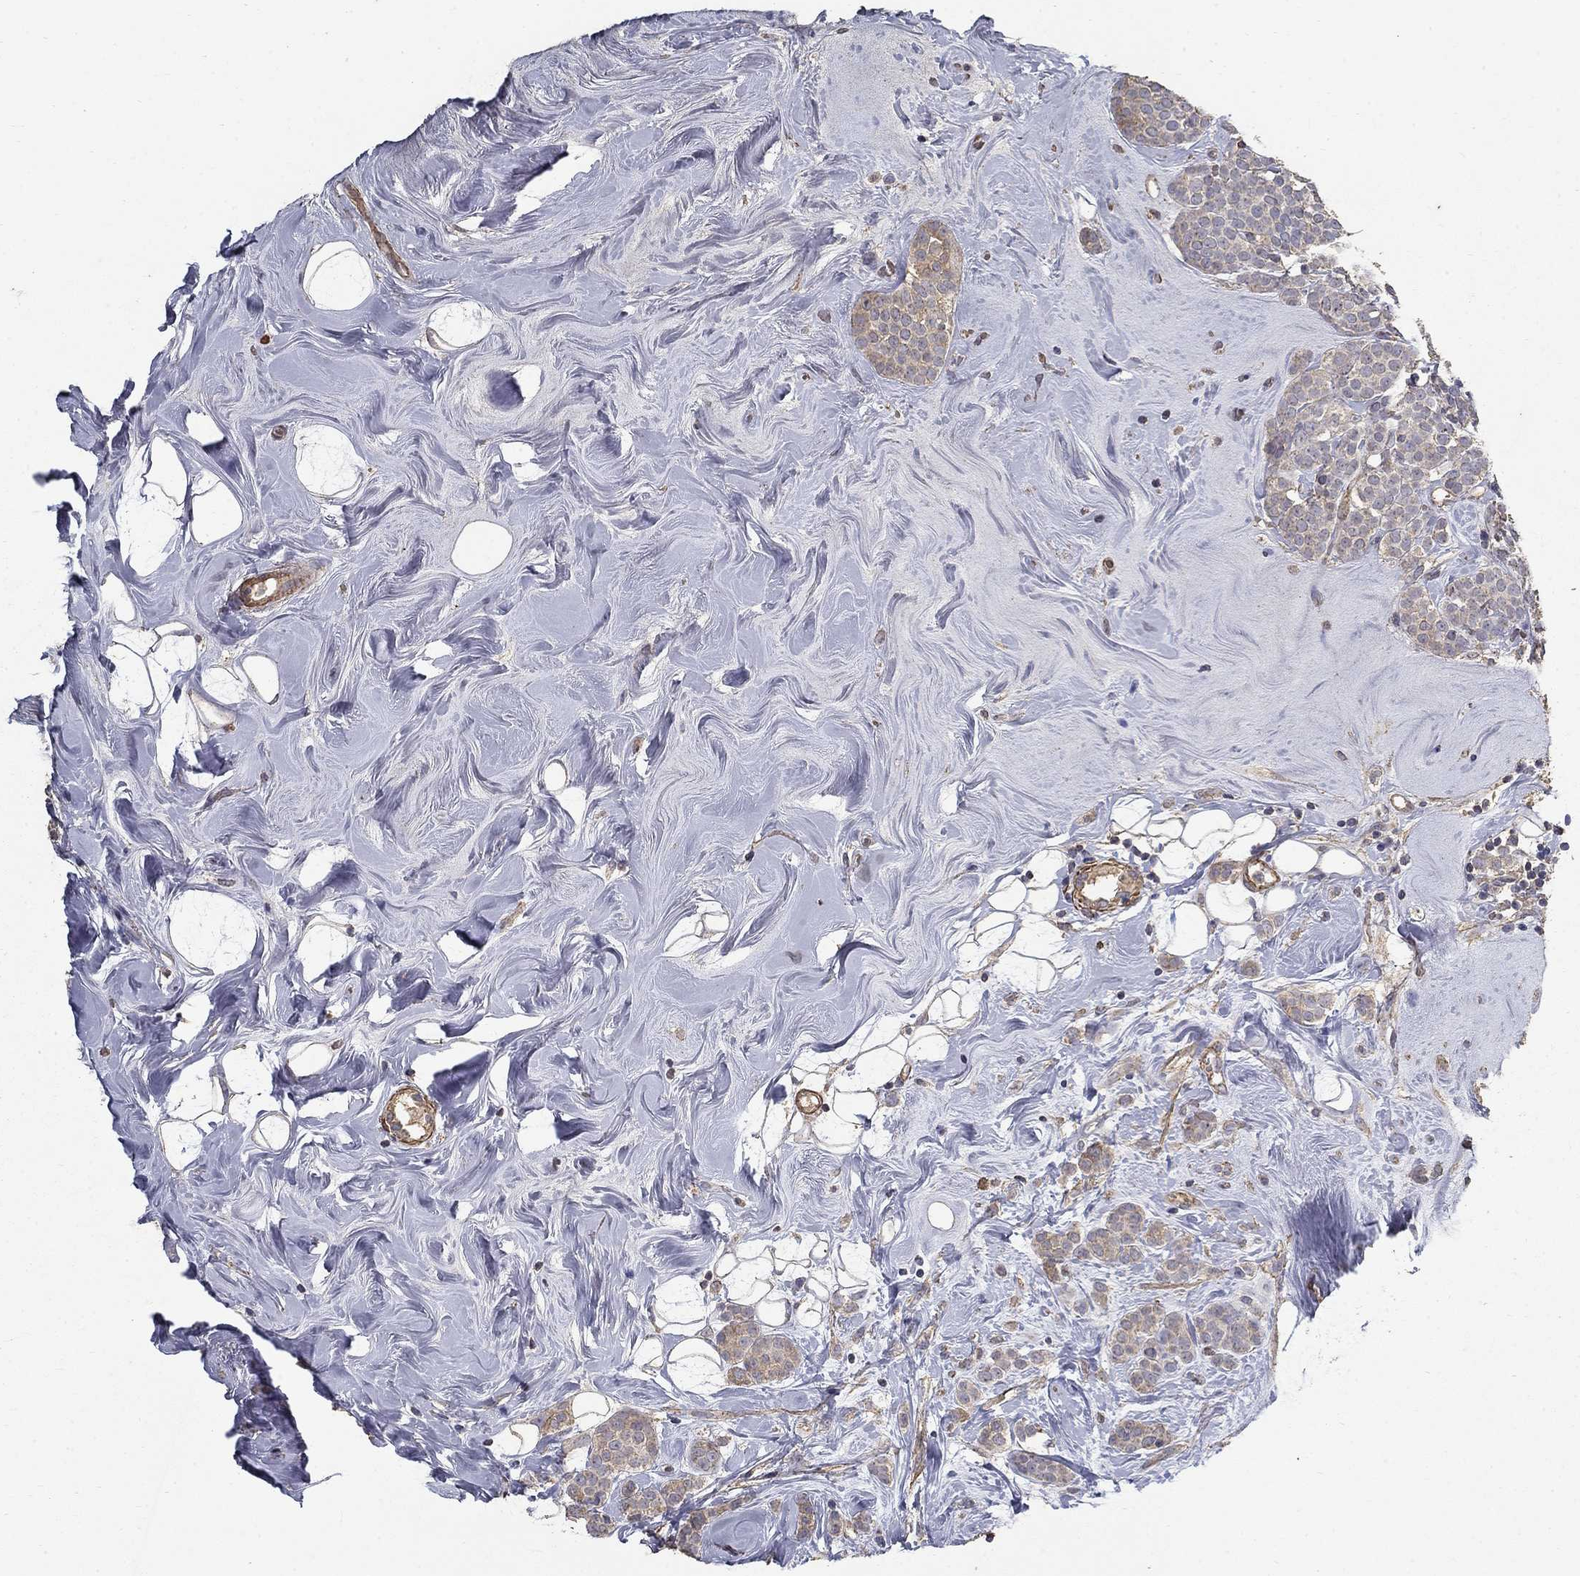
{"staining": {"intensity": "weak", "quantity": ">75%", "location": "cytoplasmic/membranous"}, "tissue": "breast cancer", "cell_type": "Tumor cells", "image_type": "cancer", "snomed": [{"axis": "morphology", "description": "Lobular carcinoma"}, {"axis": "topography", "description": "Breast"}], "caption": "There is low levels of weak cytoplasmic/membranous staining in tumor cells of breast cancer (lobular carcinoma), as demonstrated by immunohistochemical staining (brown color).", "gene": "MPP2", "patient": {"sex": "female", "age": 49}}